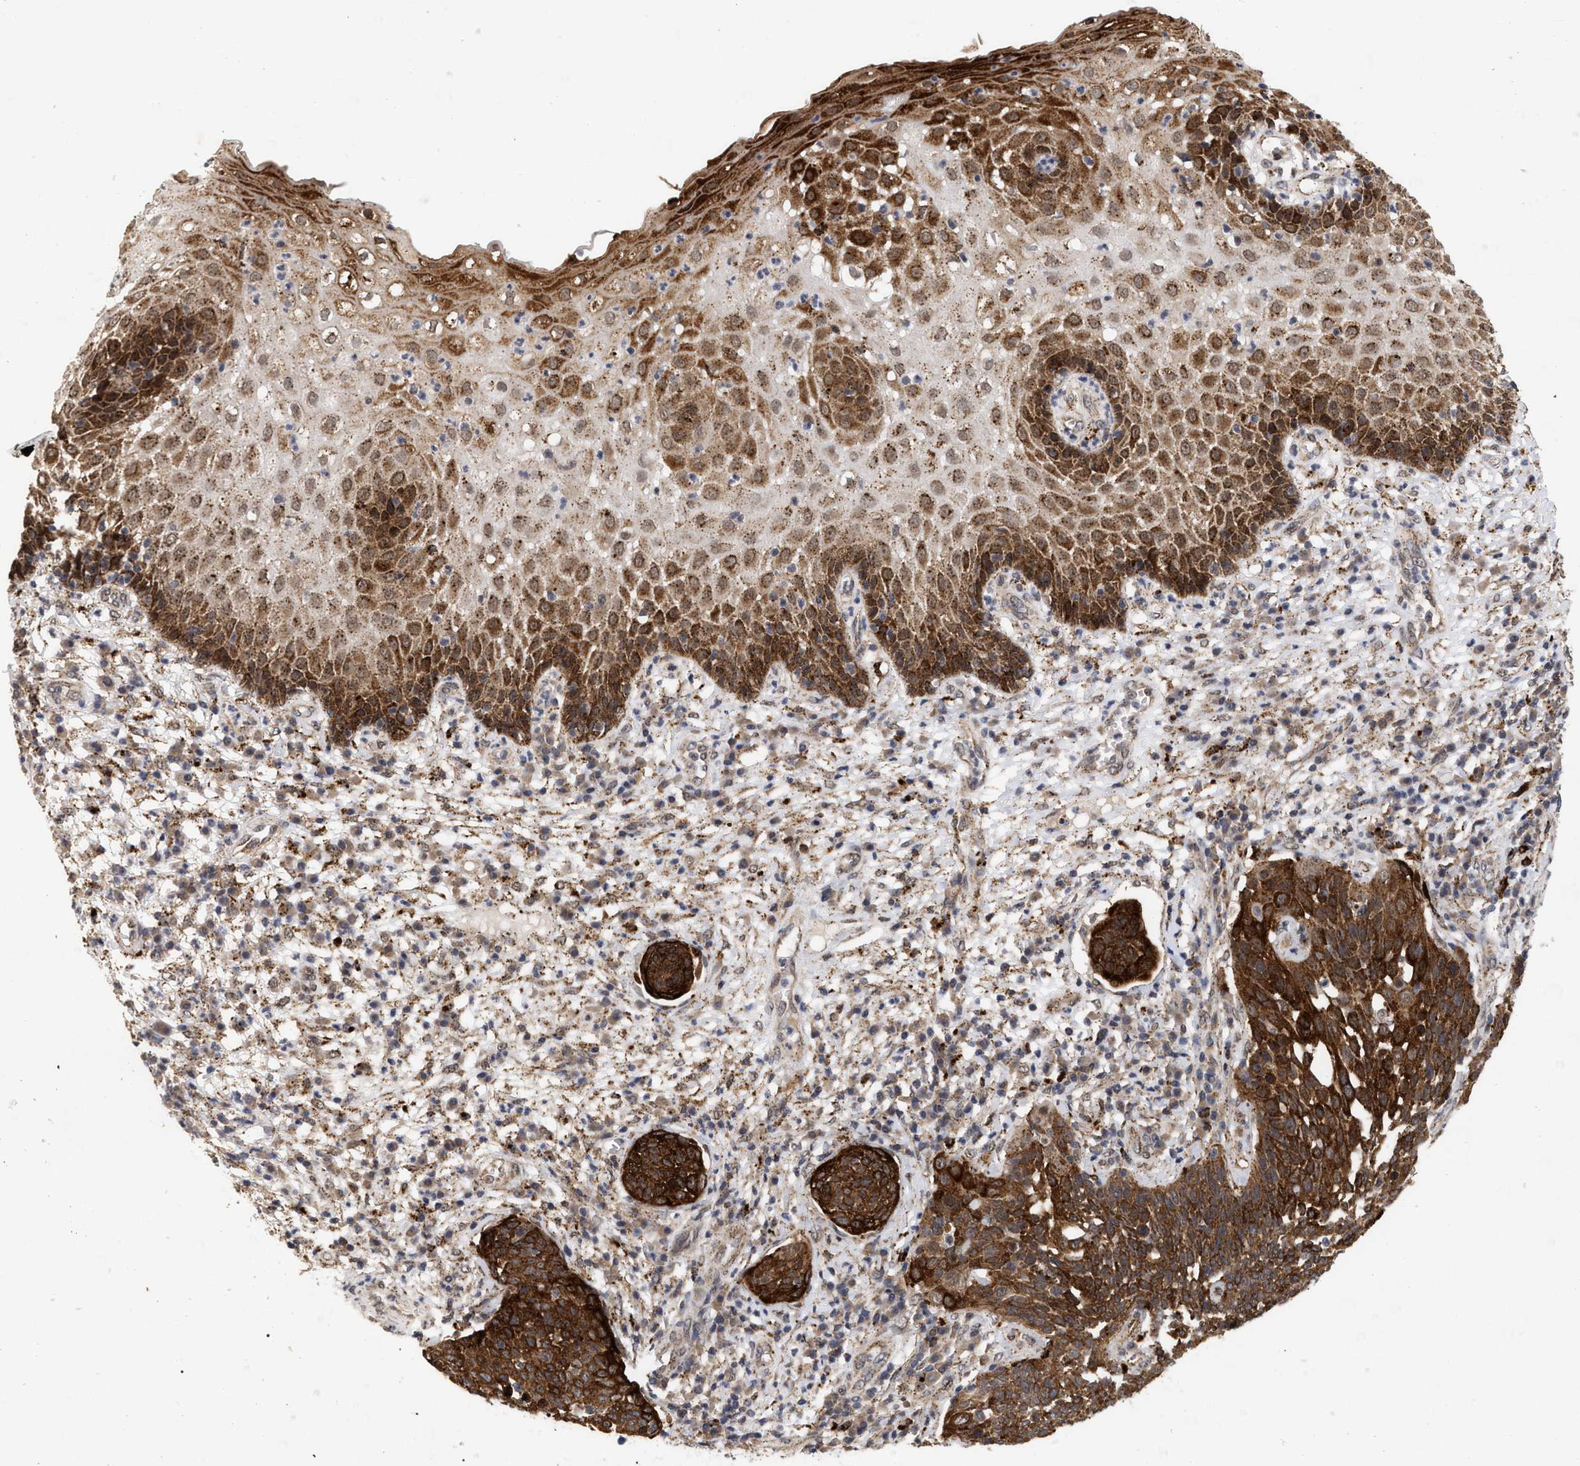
{"staining": {"intensity": "strong", "quantity": ">75%", "location": "cytoplasmic/membranous"}, "tissue": "cervical cancer", "cell_type": "Tumor cells", "image_type": "cancer", "snomed": [{"axis": "morphology", "description": "Squamous cell carcinoma, NOS"}, {"axis": "topography", "description": "Cervix"}], "caption": "Approximately >75% of tumor cells in human cervical cancer display strong cytoplasmic/membranous protein expression as visualized by brown immunohistochemical staining.", "gene": "UPF1", "patient": {"sex": "female", "age": 34}}